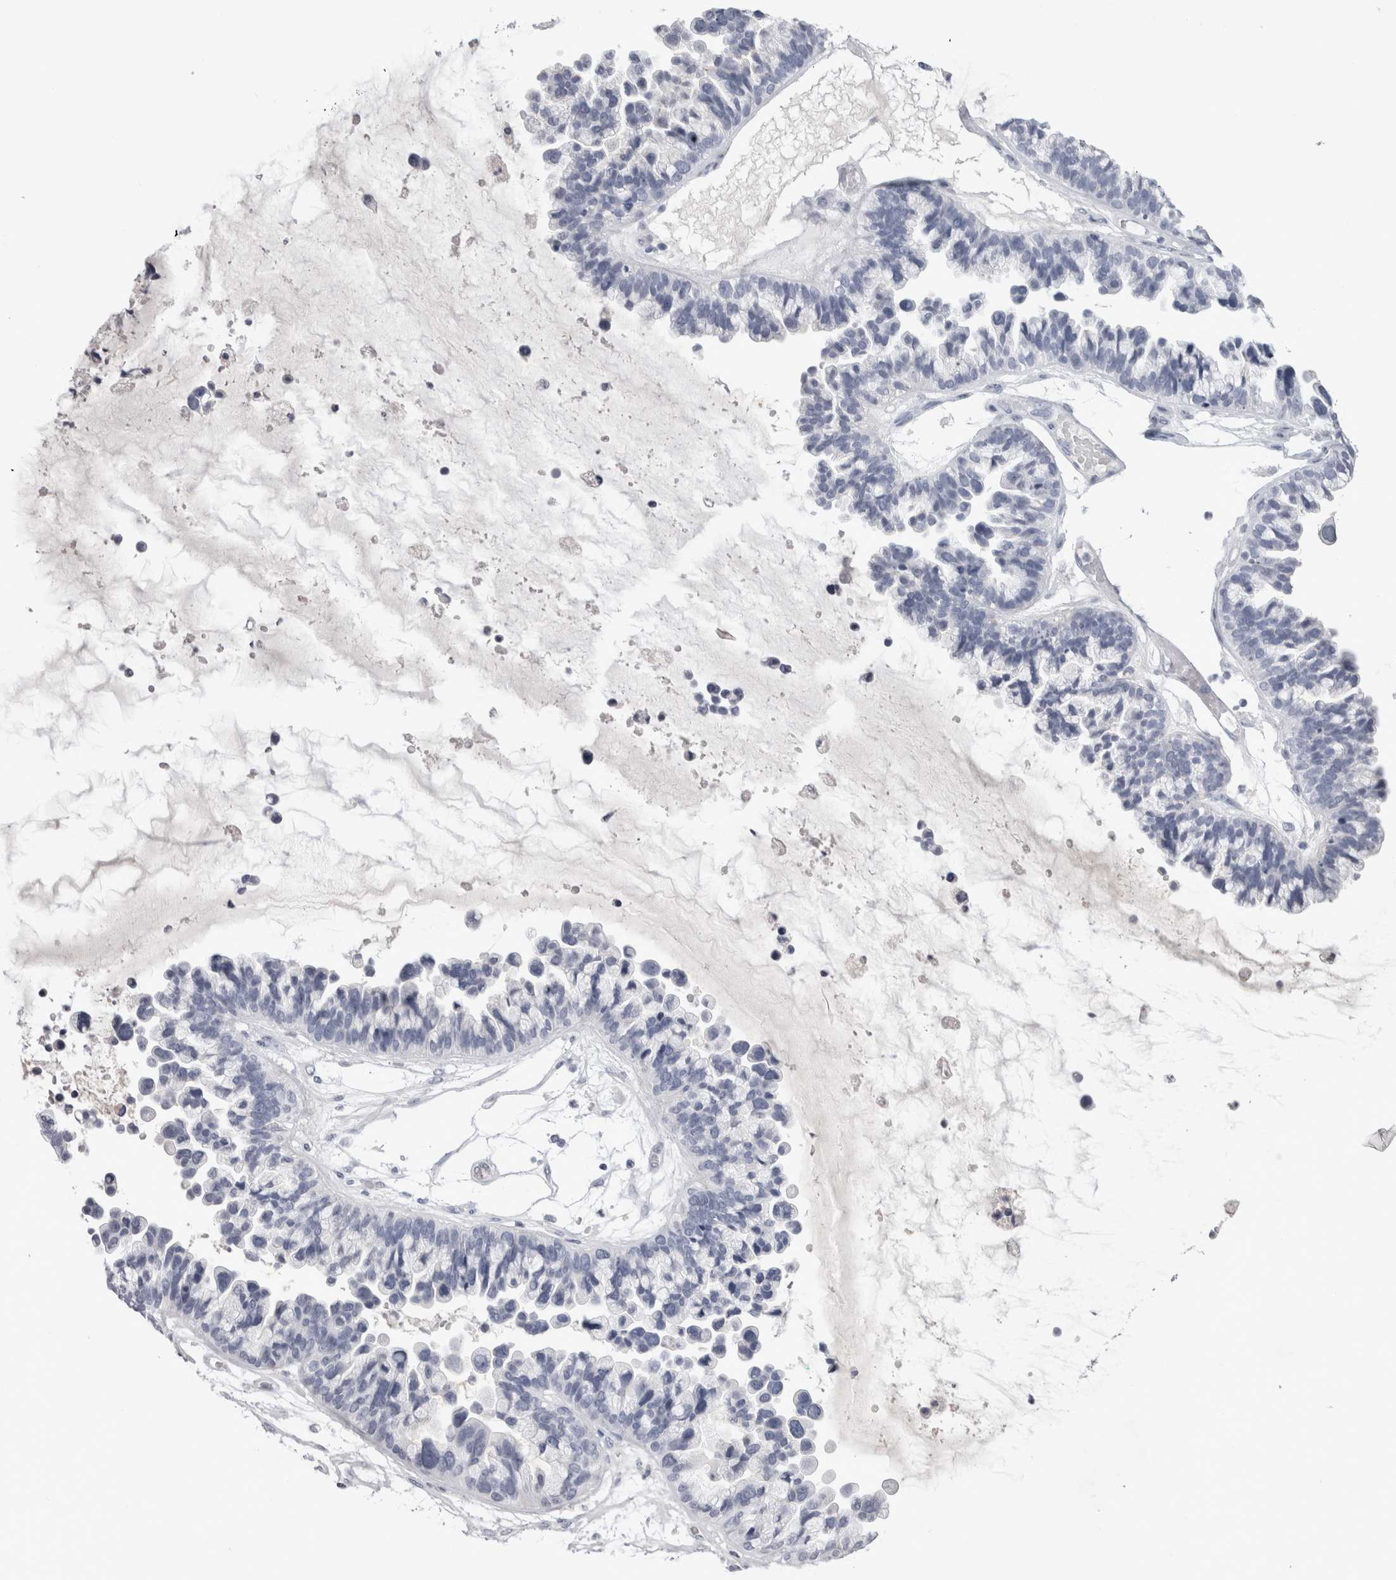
{"staining": {"intensity": "negative", "quantity": "none", "location": "none"}, "tissue": "ovarian cancer", "cell_type": "Tumor cells", "image_type": "cancer", "snomed": [{"axis": "morphology", "description": "Cystadenocarcinoma, serous, NOS"}, {"axis": "topography", "description": "Ovary"}], "caption": "A photomicrograph of ovarian cancer stained for a protein displays no brown staining in tumor cells. The staining is performed using DAB (3,3'-diaminobenzidine) brown chromogen with nuclei counter-stained in using hematoxylin.", "gene": "ADAM2", "patient": {"sex": "female", "age": 56}}